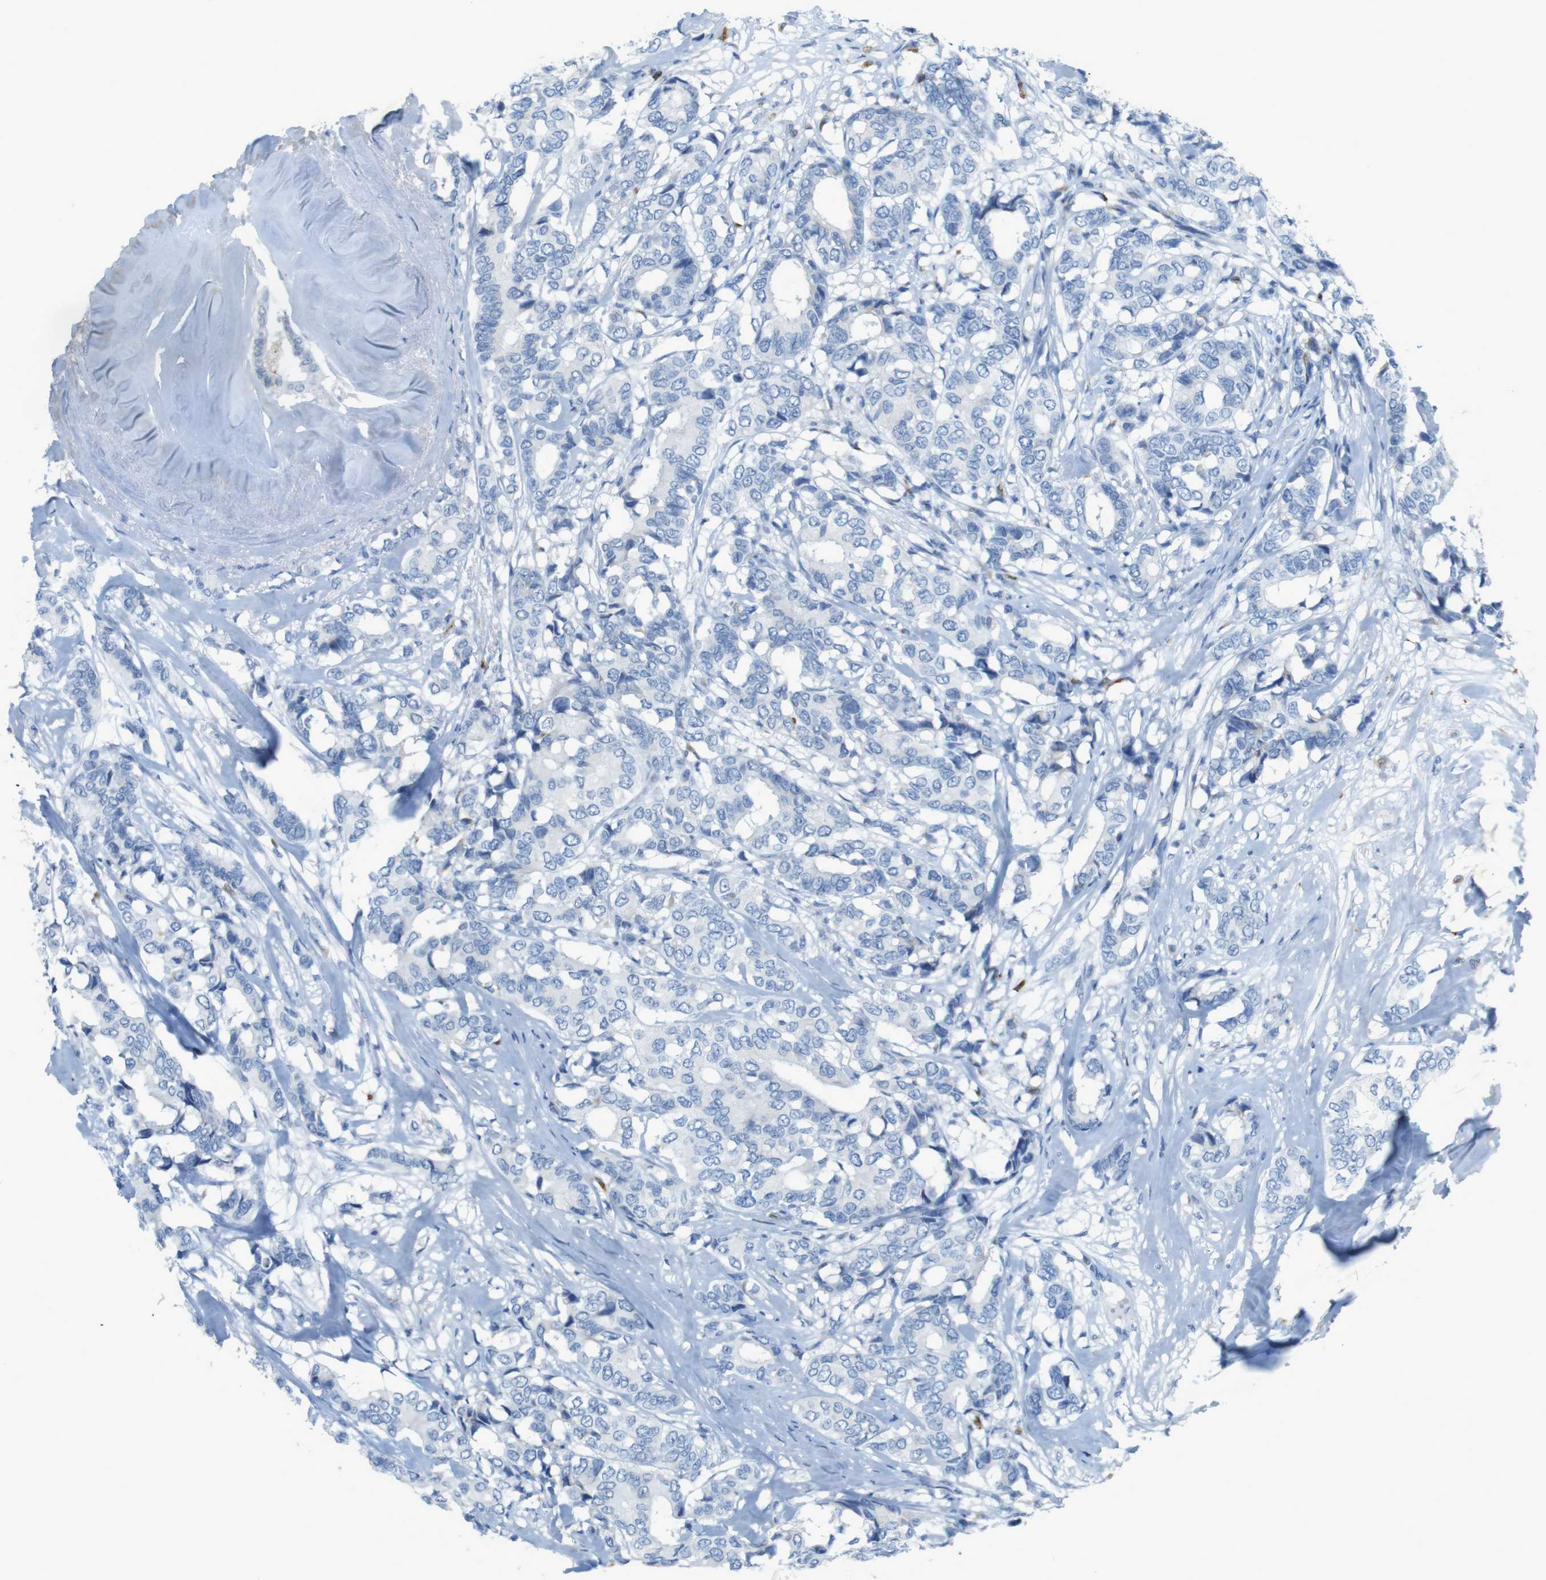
{"staining": {"intensity": "negative", "quantity": "none", "location": "none"}, "tissue": "breast cancer", "cell_type": "Tumor cells", "image_type": "cancer", "snomed": [{"axis": "morphology", "description": "Duct carcinoma"}, {"axis": "topography", "description": "Breast"}], "caption": "DAB (3,3'-diaminobenzidine) immunohistochemical staining of breast cancer (infiltrating ductal carcinoma) exhibits no significant staining in tumor cells. (Brightfield microscopy of DAB immunohistochemistry at high magnification).", "gene": "CD320", "patient": {"sex": "female", "age": 87}}